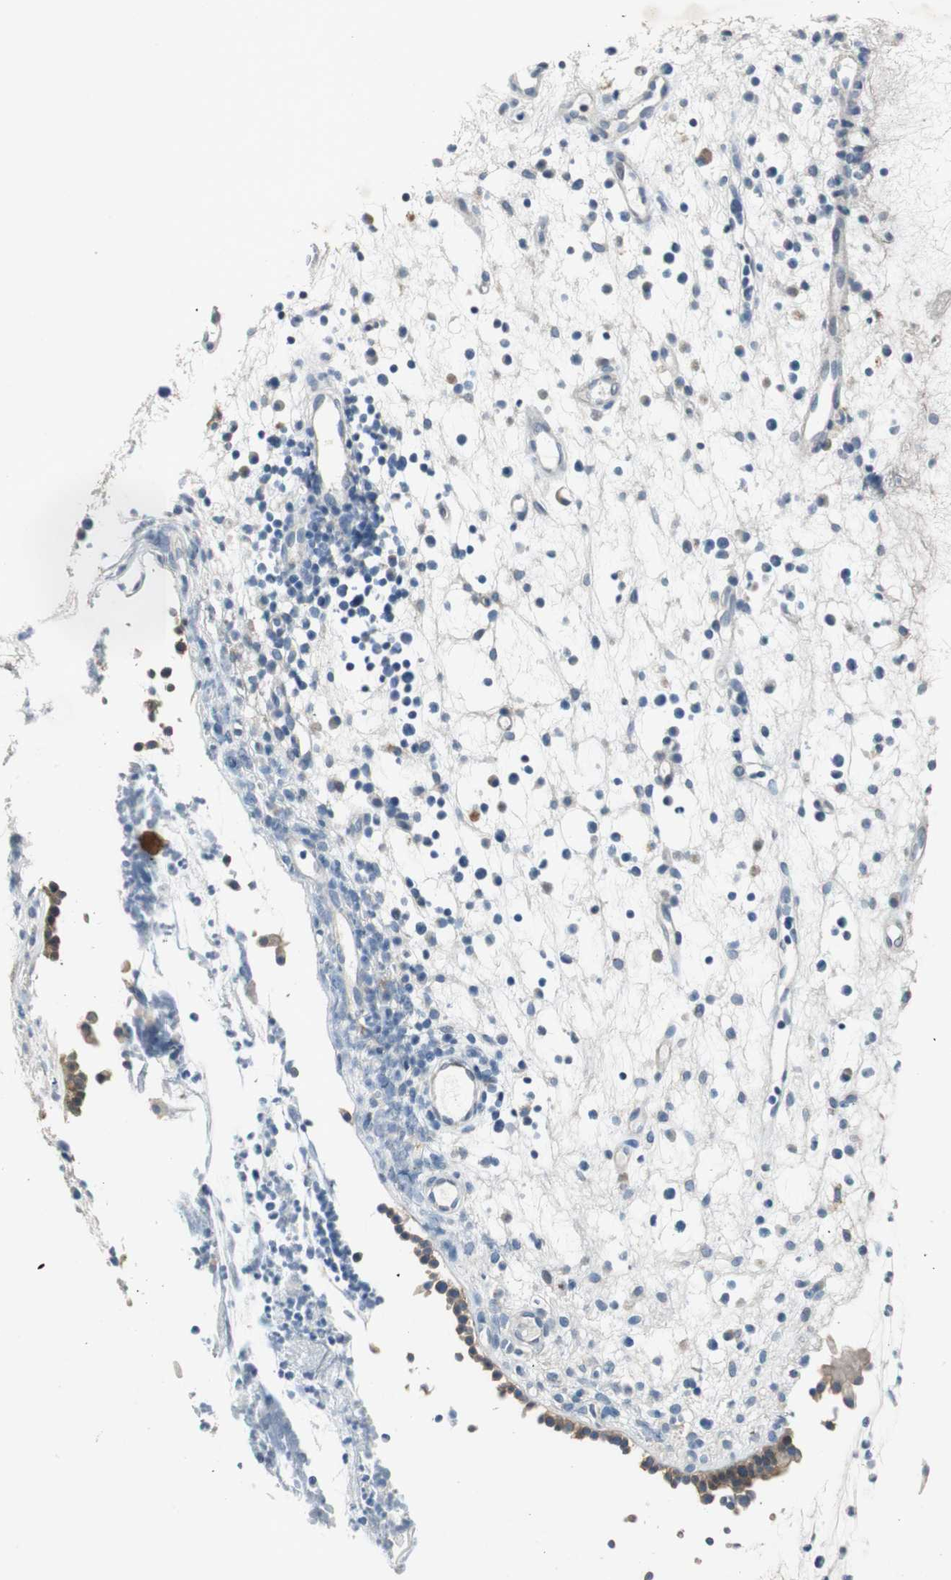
{"staining": {"intensity": "moderate", "quantity": ">75%", "location": "cytoplasmic/membranous"}, "tissue": "nasopharynx", "cell_type": "Respiratory epithelial cells", "image_type": "normal", "snomed": [{"axis": "morphology", "description": "Normal tissue, NOS"}, {"axis": "topography", "description": "Nasopharynx"}], "caption": "IHC (DAB (3,3'-diaminobenzidine)) staining of unremarkable nasopharynx exhibits moderate cytoplasmic/membranous protein expression in approximately >75% of respiratory epithelial cells. The staining was performed using DAB (3,3'-diaminobenzidine), with brown indicating positive protein expression. Nuclei are stained blue with hematoxylin.", "gene": "PRRG4", "patient": {"sex": "female", "age": 51}}